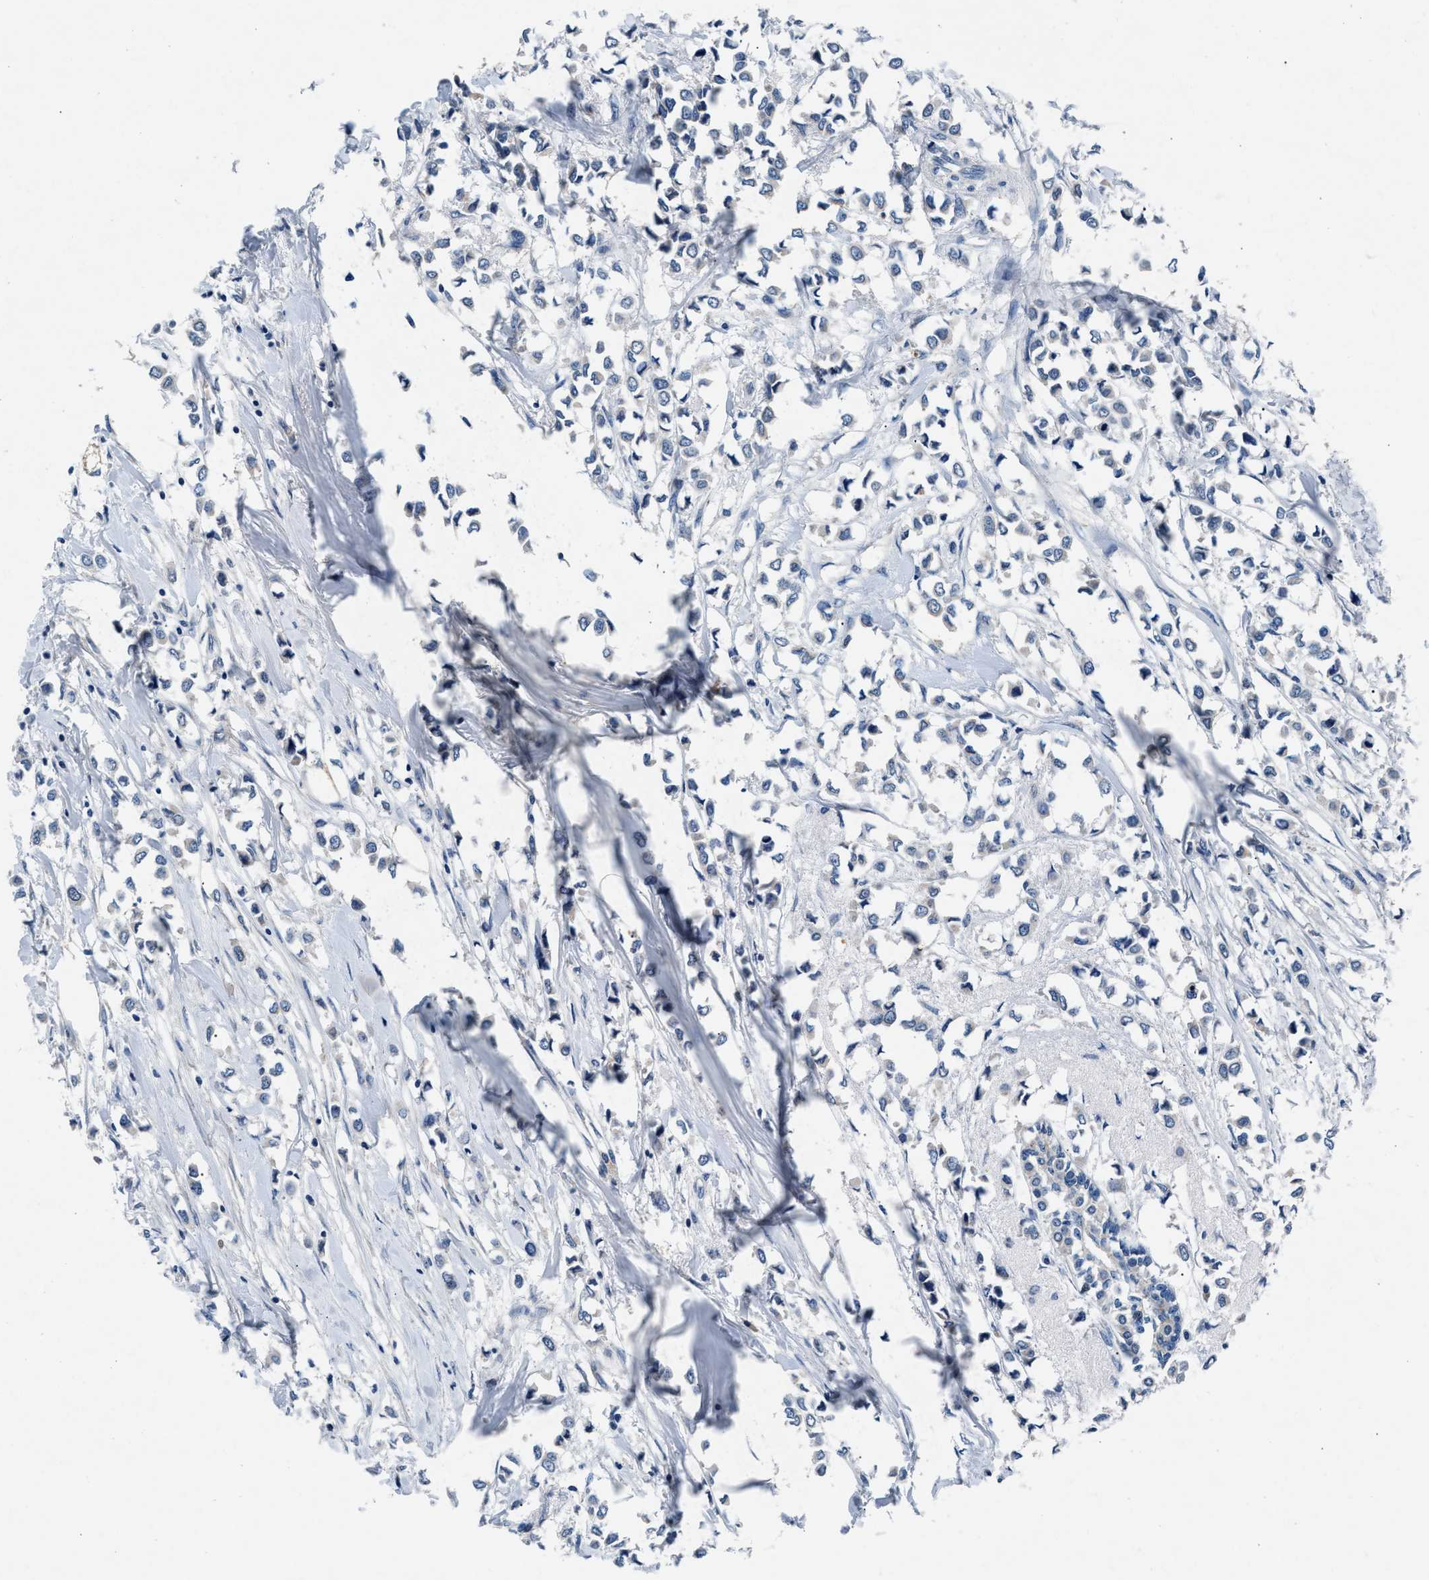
{"staining": {"intensity": "negative", "quantity": "none", "location": "none"}, "tissue": "breast cancer", "cell_type": "Tumor cells", "image_type": "cancer", "snomed": [{"axis": "morphology", "description": "Lobular carcinoma"}, {"axis": "topography", "description": "Breast"}], "caption": "A high-resolution histopathology image shows immunohistochemistry (IHC) staining of breast lobular carcinoma, which displays no significant expression in tumor cells.", "gene": "DENND6B", "patient": {"sex": "female", "age": 51}}